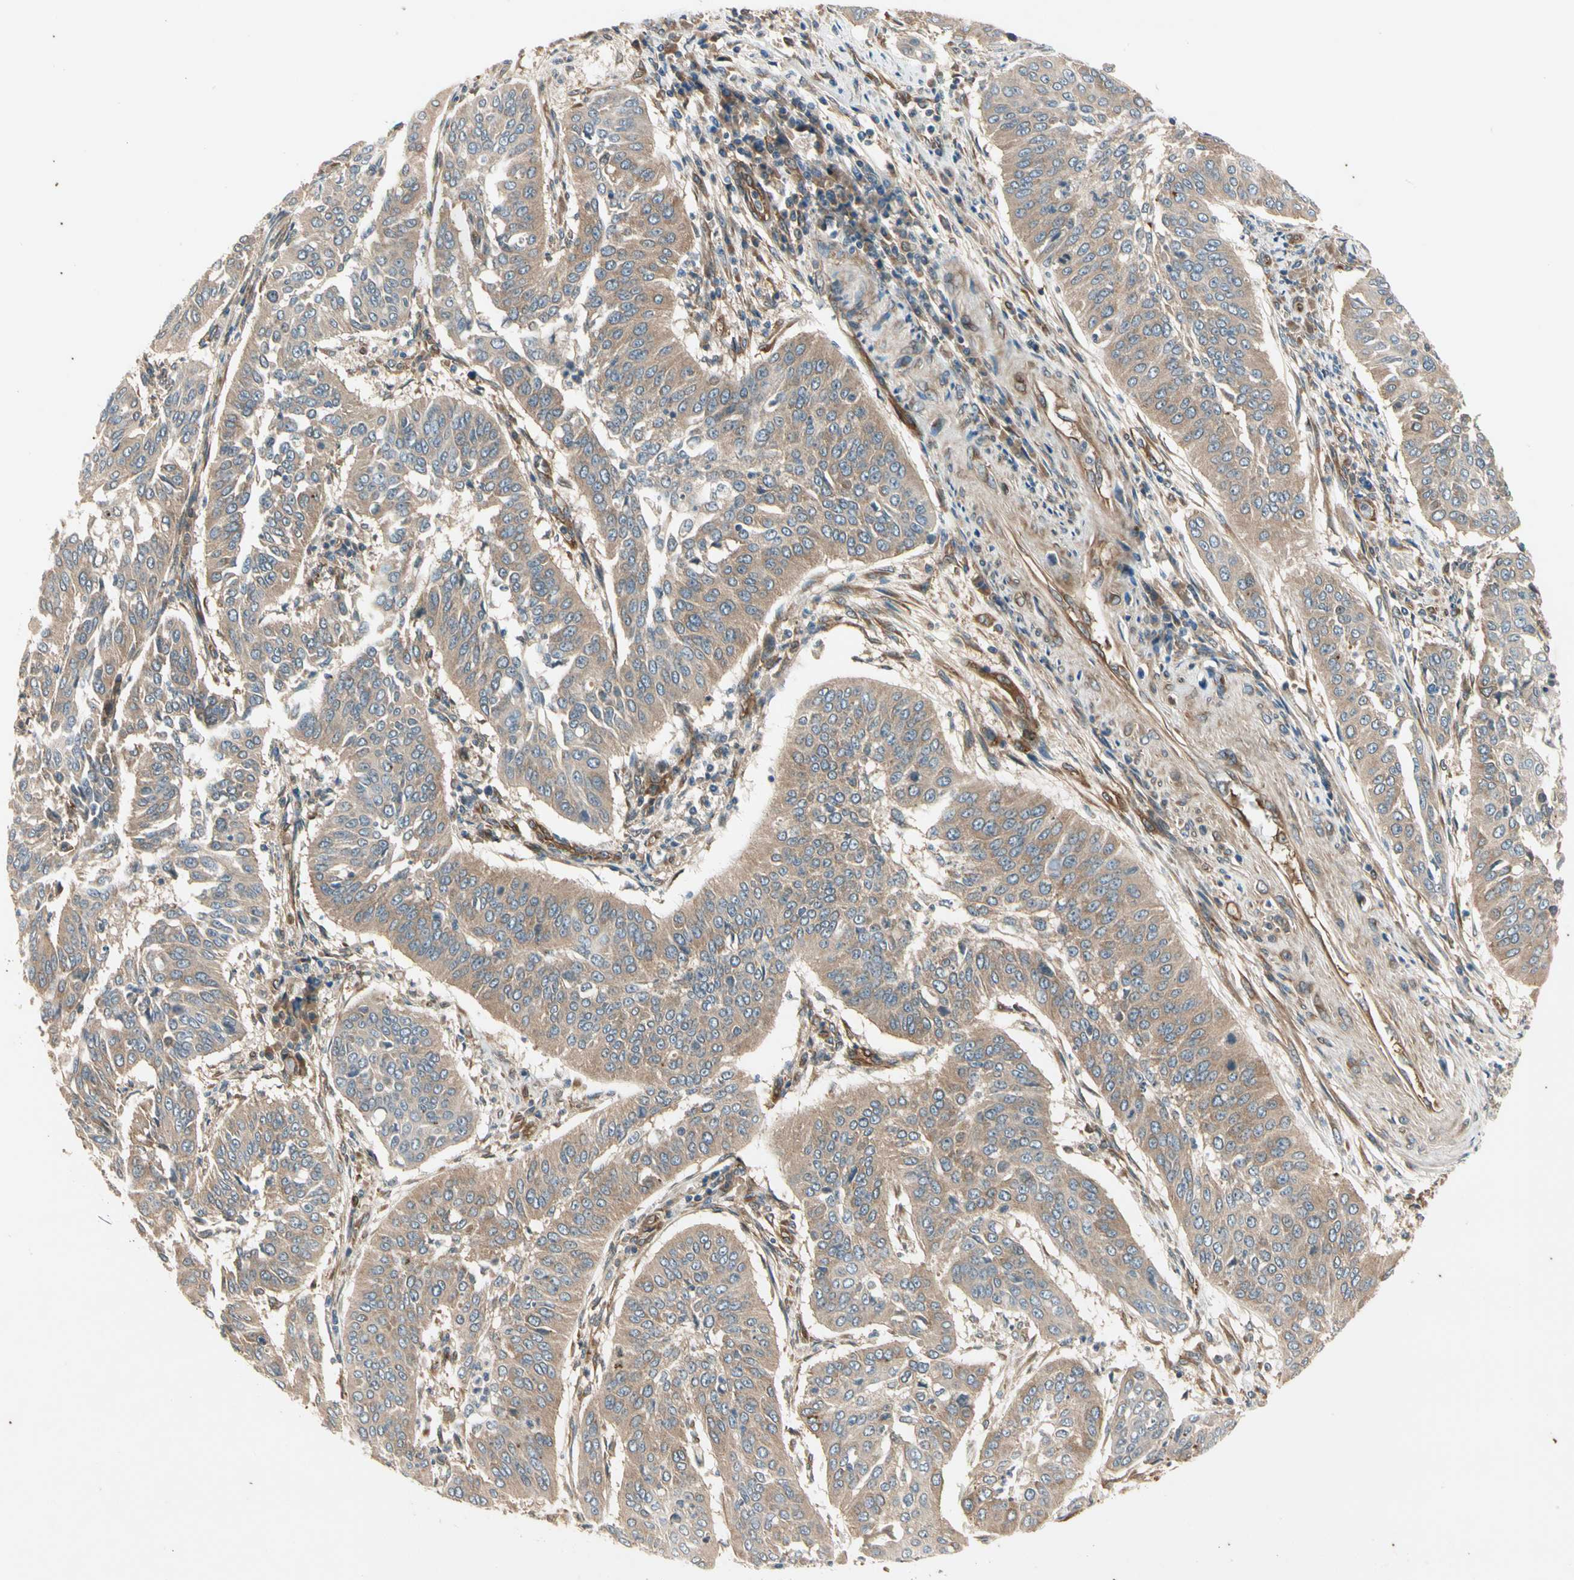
{"staining": {"intensity": "moderate", "quantity": ">75%", "location": "cytoplasmic/membranous"}, "tissue": "cervical cancer", "cell_type": "Tumor cells", "image_type": "cancer", "snomed": [{"axis": "morphology", "description": "Normal tissue, NOS"}, {"axis": "morphology", "description": "Squamous cell carcinoma, NOS"}, {"axis": "topography", "description": "Cervix"}], "caption": "Protein staining by IHC exhibits moderate cytoplasmic/membranous staining in approximately >75% of tumor cells in cervical squamous cell carcinoma.", "gene": "ROCK2", "patient": {"sex": "female", "age": 39}}